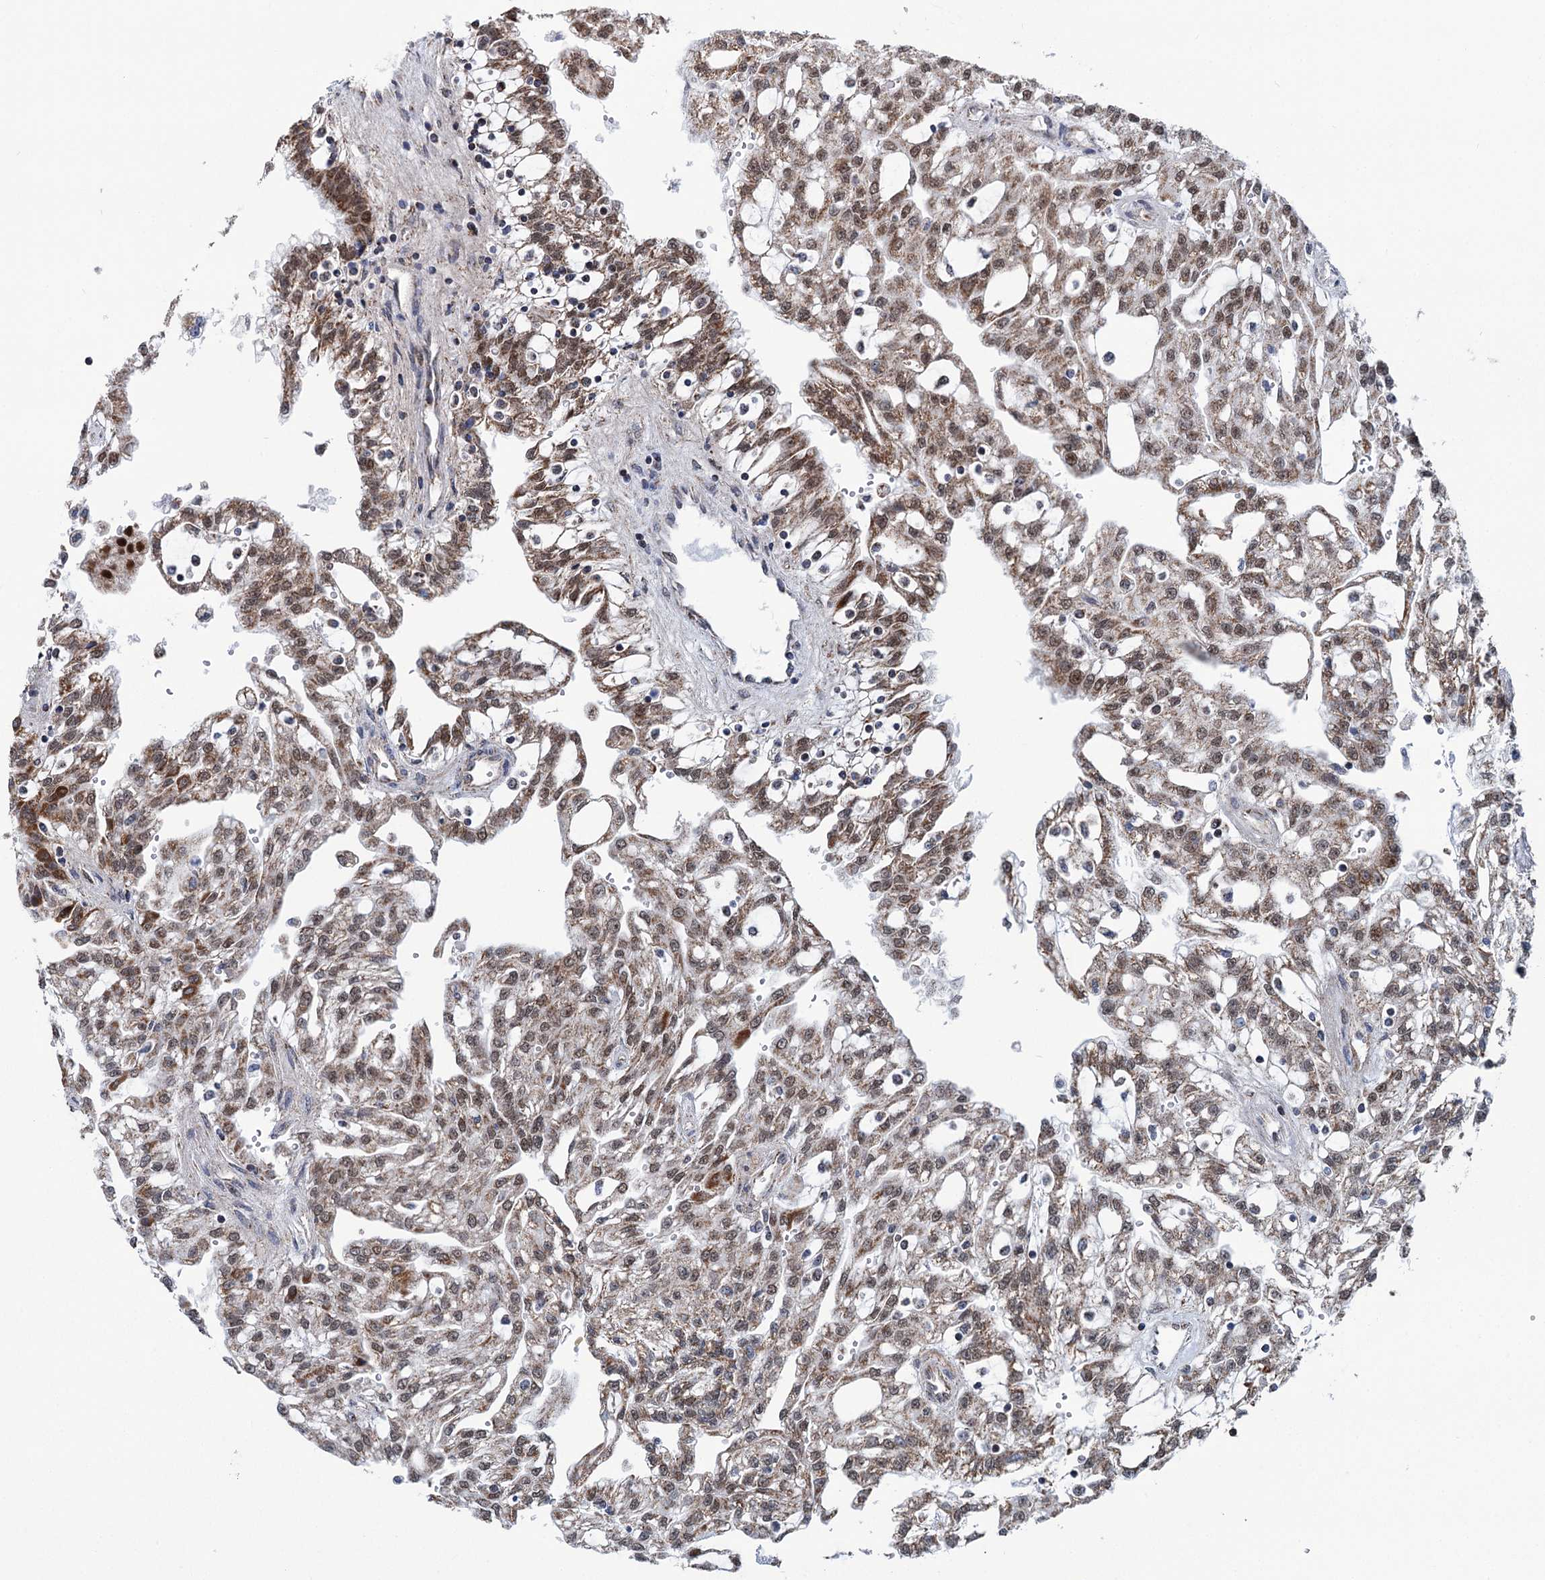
{"staining": {"intensity": "moderate", "quantity": ">75%", "location": "cytoplasmic/membranous,nuclear"}, "tissue": "renal cancer", "cell_type": "Tumor cells", "image_type": "cancer", "snomed": [{"axis": "morphology", "description": "Adenocarcinoma, NOS"}, {"axis": "topography", "description": "Kidney"}], "caption": "Protein staining of renal cancer tissue demonstrates moderate cytoplasmic/membranous and nuclear staining in approximately >75% of tumor cells.", "gene": "MORN3", "patient": {"sex": "male", "age": 63}}